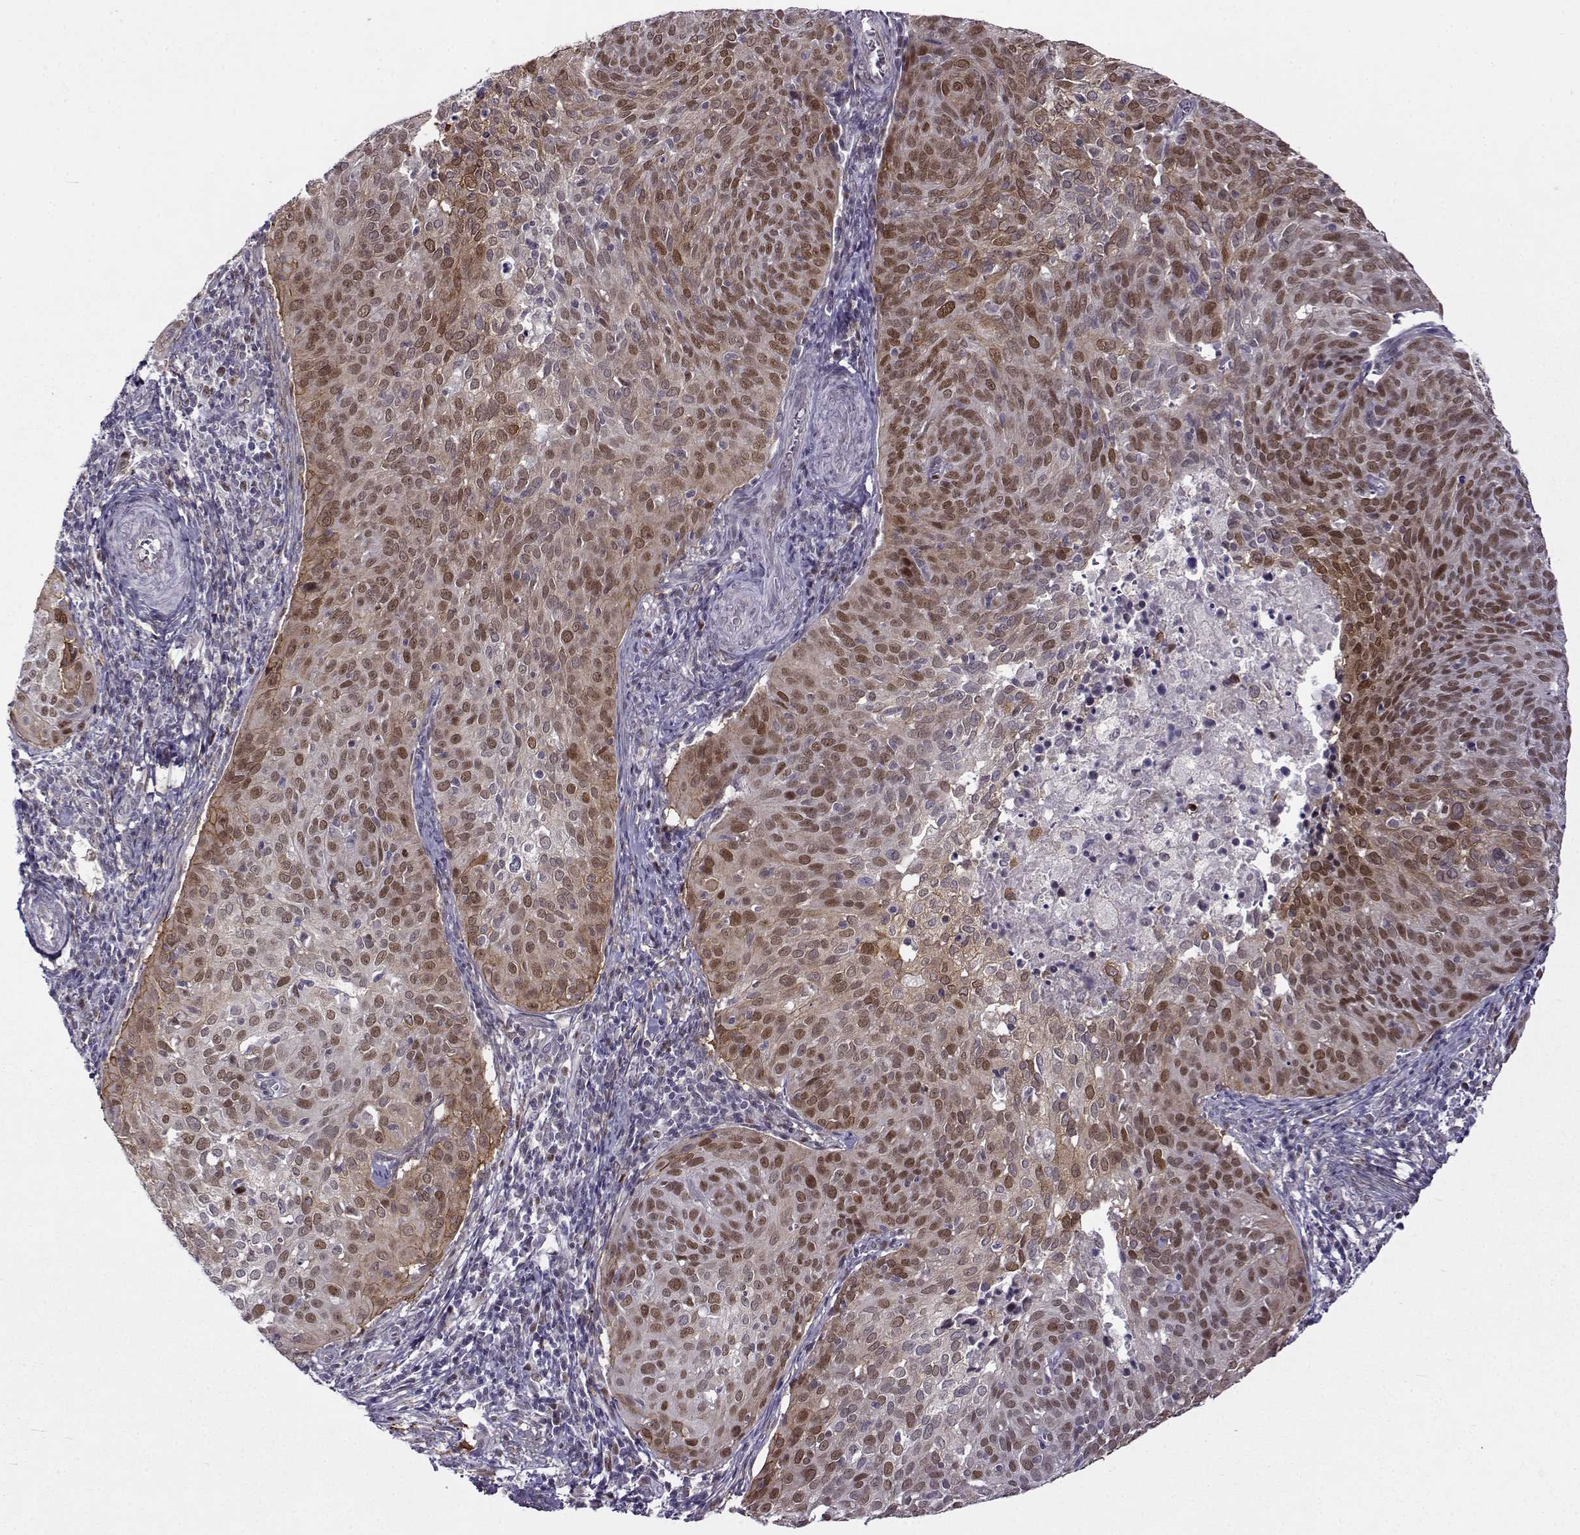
{"staining": {"intensity": "strong", "quantity": ">75%", "location": "nuclear"}, "tissue": "cervical cancer", "cell_type": "Tumor cells", "image_type": "cancer", "snomed": [{"axis": "morphology", "description": "Squamous cell carcinoma, NOS"}, {"axis": "topography", "description": "Cervix"}], "caption": "Approximately >75% of tumor cells in human squamous cell carcinoma (cervical) reveal strong nuclear protein expression as visualized by brown immunohistochemical staining.", "gene": "BACH1", "patient": {"sex": "female", "age": 39}}